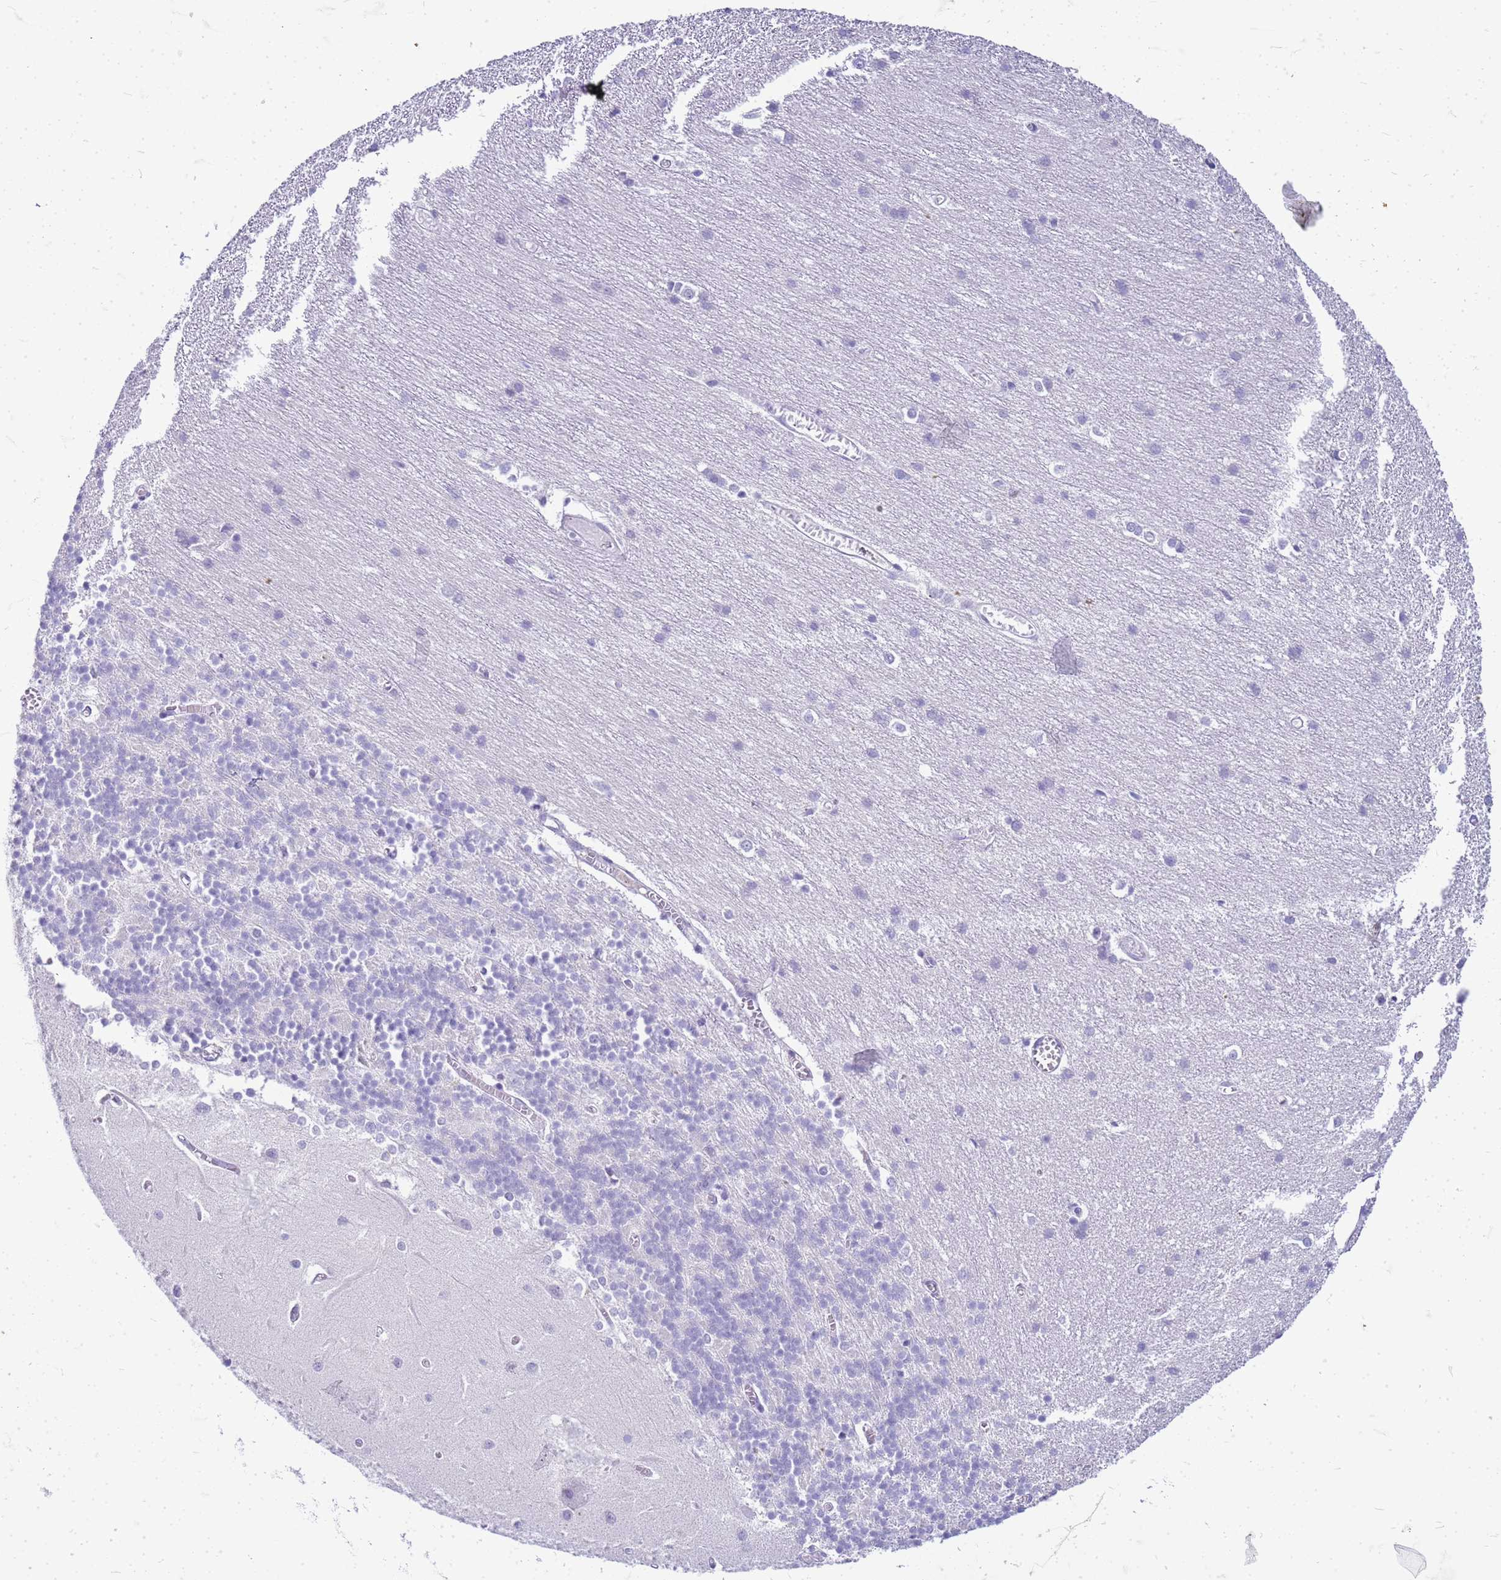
{"staining": {"intensity": "negative", "quantity": "none", "location": "none"}, "tissue": "cerebellum", "cell_type": "Cells in granular layer", "image_type": "normal", "snomed": [{"axis": "morphology", "description": "Normal tissue, NOS"}, {"axis": "topography", "description": "Cerebellum"}], "caption": "The histopathology image reveals no staining of cells in granular layer in unremarkable cerebellum.", "gene": "CFAP100", "patient": {"sex": "male", "age": 37}}